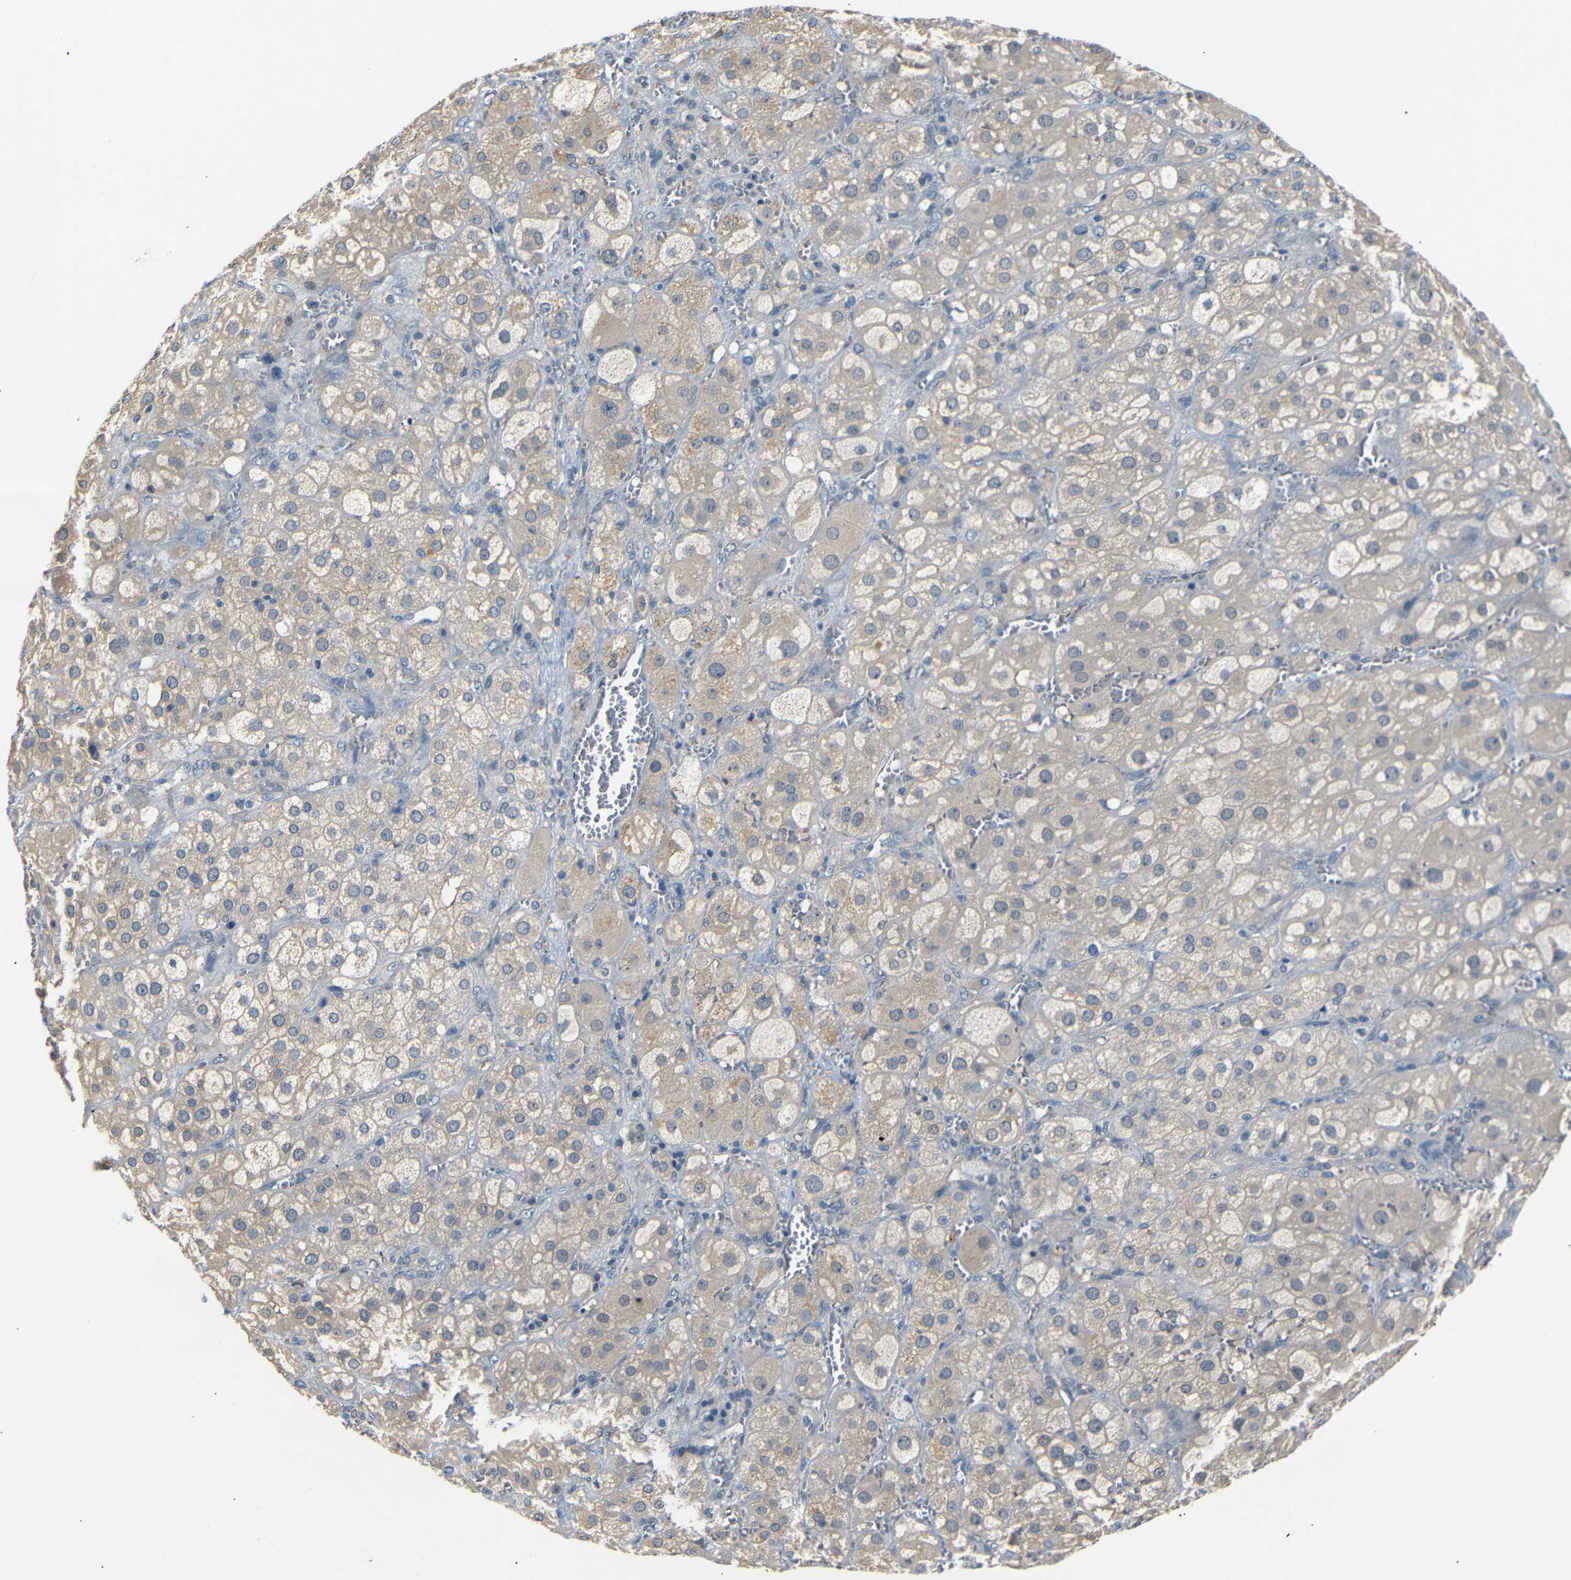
{"staining": {"intensity": "weak", "quantity": "25%-75%", "location": "cytoplasmic/membranous"}, "tissue": "adrenal gland", "cell_type": "Glandular cells", "image_type": "normal", "snomed": [{"axis": "morphology", "description": "Normal tissue, NOS"}, {"axis": "topography", "description": "Adrenal gland"}], "caption": "DAB (3,3'-diaminobenzidine) immunohistochemical staining of benign human adrenal gland displays weak cytoplasmic/membranous protein expression in about 25%-75% of glandular cells. (IHC, brightfield microscopy, high magnification).", "gene": "SFN", "patient": {"sex": "female", "age": 47}}